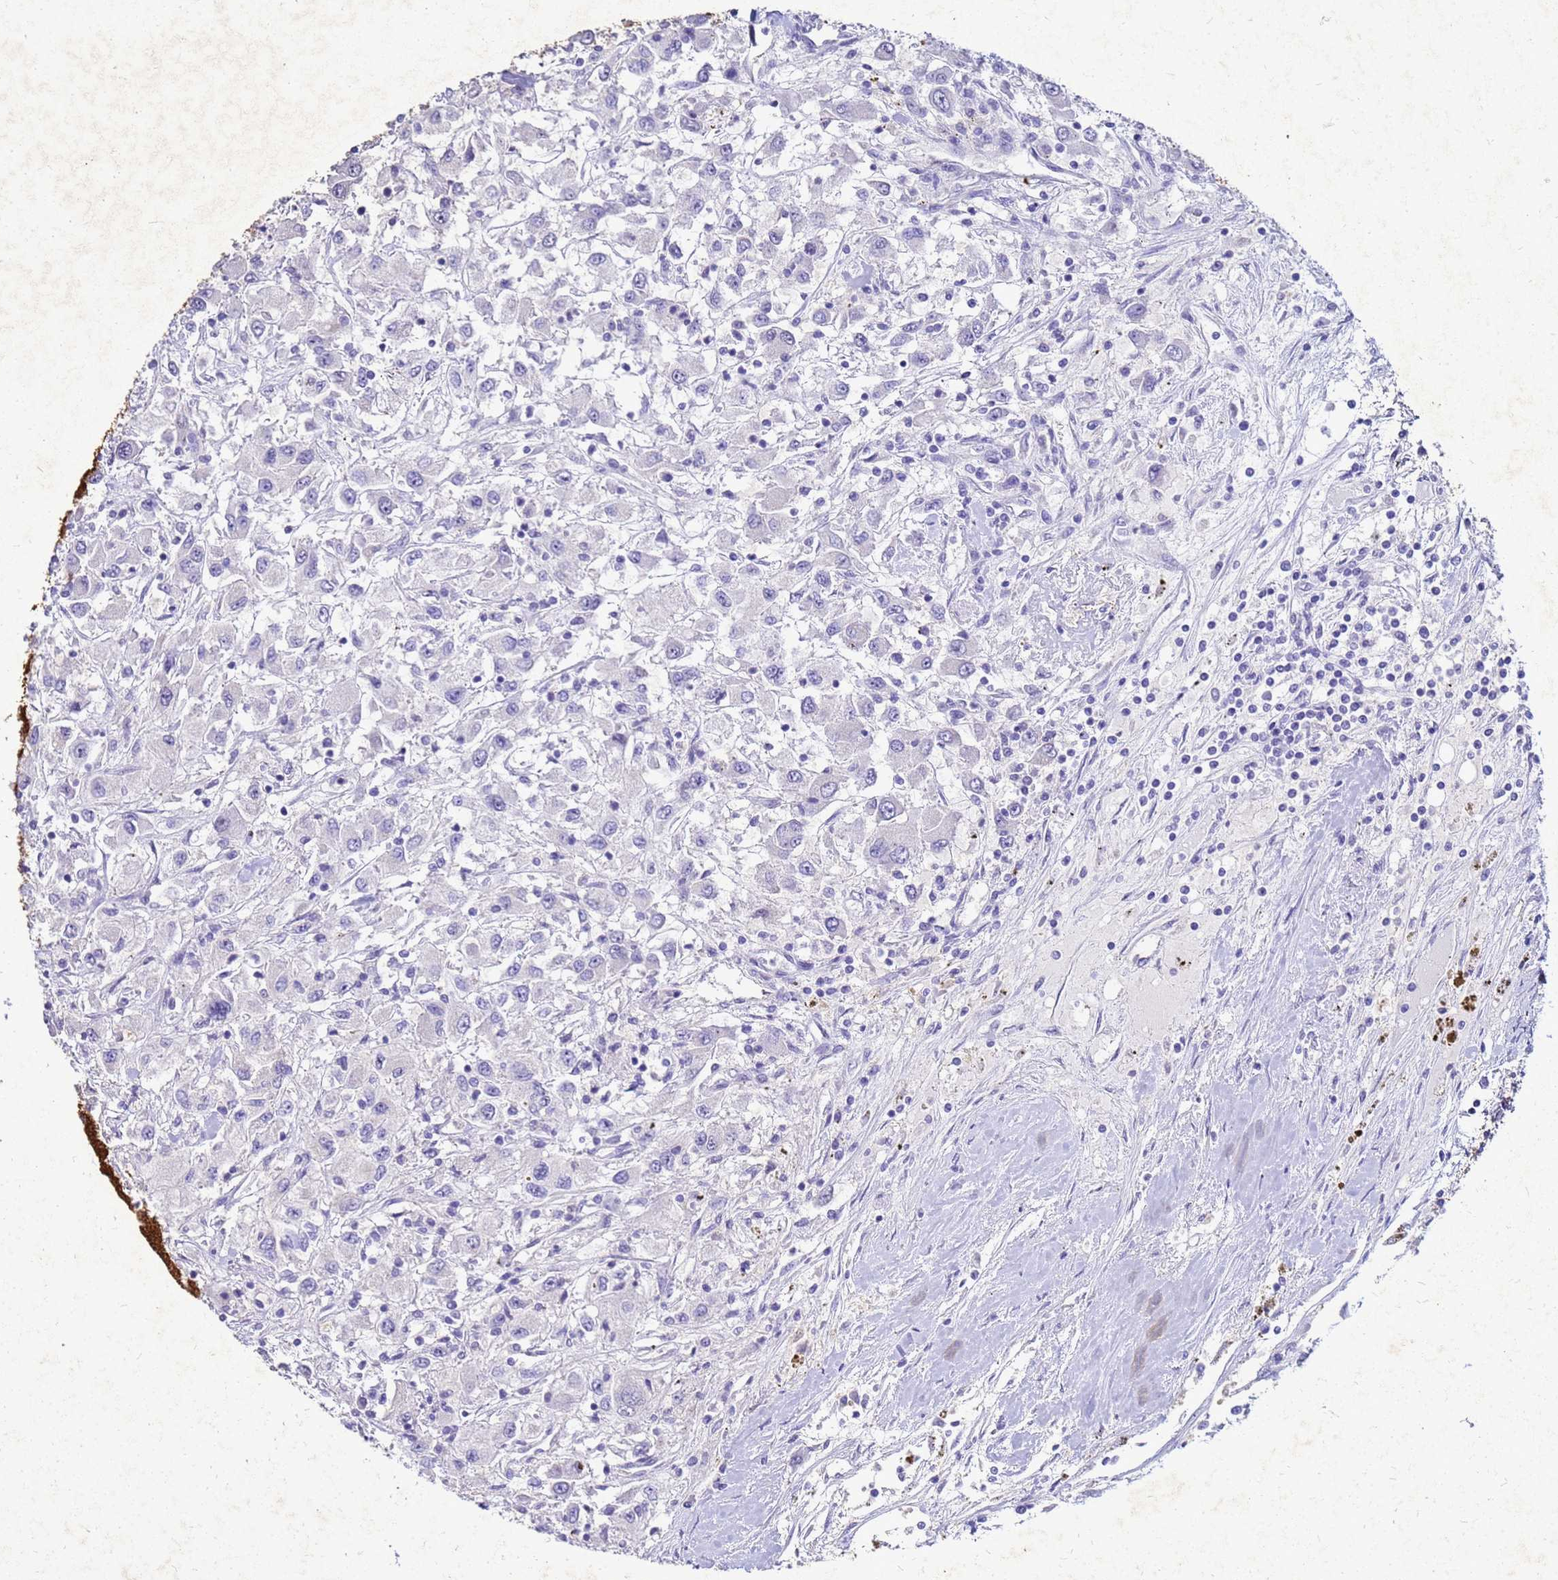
{"staining": {"intensity": "negative", "quantity": "none", "location": "none"}, "tissue": "renal cancer", "cell_type": "Tumor cells", "image_type": "cancer", "snomed": [{"axis": "morphology", "description": "Adenocarcinoma, NOS"}, {"axis": "topography", "description": "Kidney"}], "caption": "Photomicrograph shows no significant protein staining in tumor cells of renal adenocarcinoma.", "gene": "AKR1C1", "patient": {"sex": "female", "age": 67}}